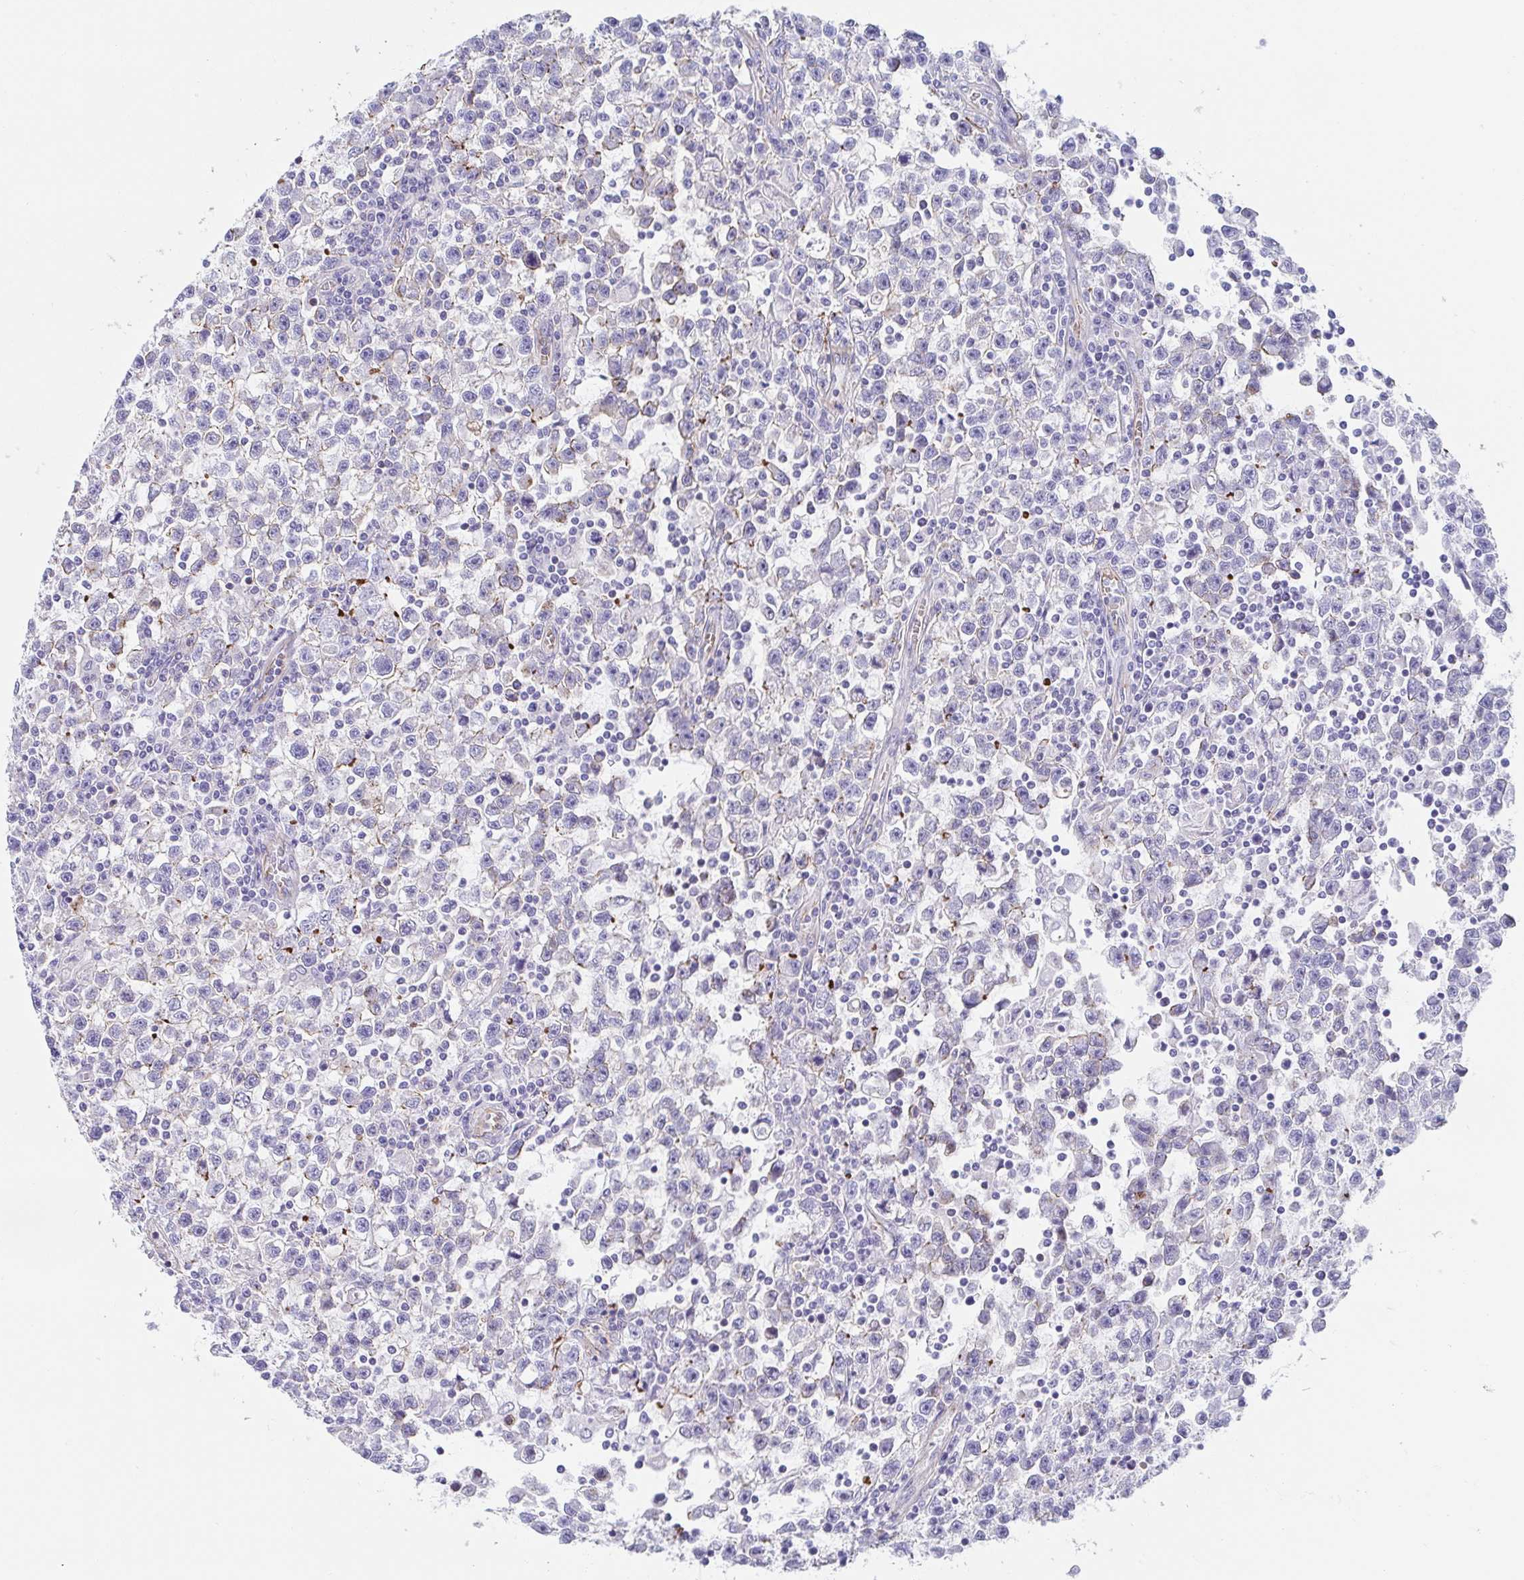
{"staining": {"intensity": "negative", "quantity": "none", "location": "none"}, "tissue": "testis cancer", "cell_type": "Tumor cells", "image_type": "cancer", "snomed": [{"axis": "morphology", "description": "Seminoma, NOS"}, {"axis": "topography", "description": "Testis"}], "caption": "Immunohistochemical staining of human seminoma (testis) displays no significant positivity in tumor cells.", "gene": "TRAM2", "patient": {"sex": "male", "age": 31}}